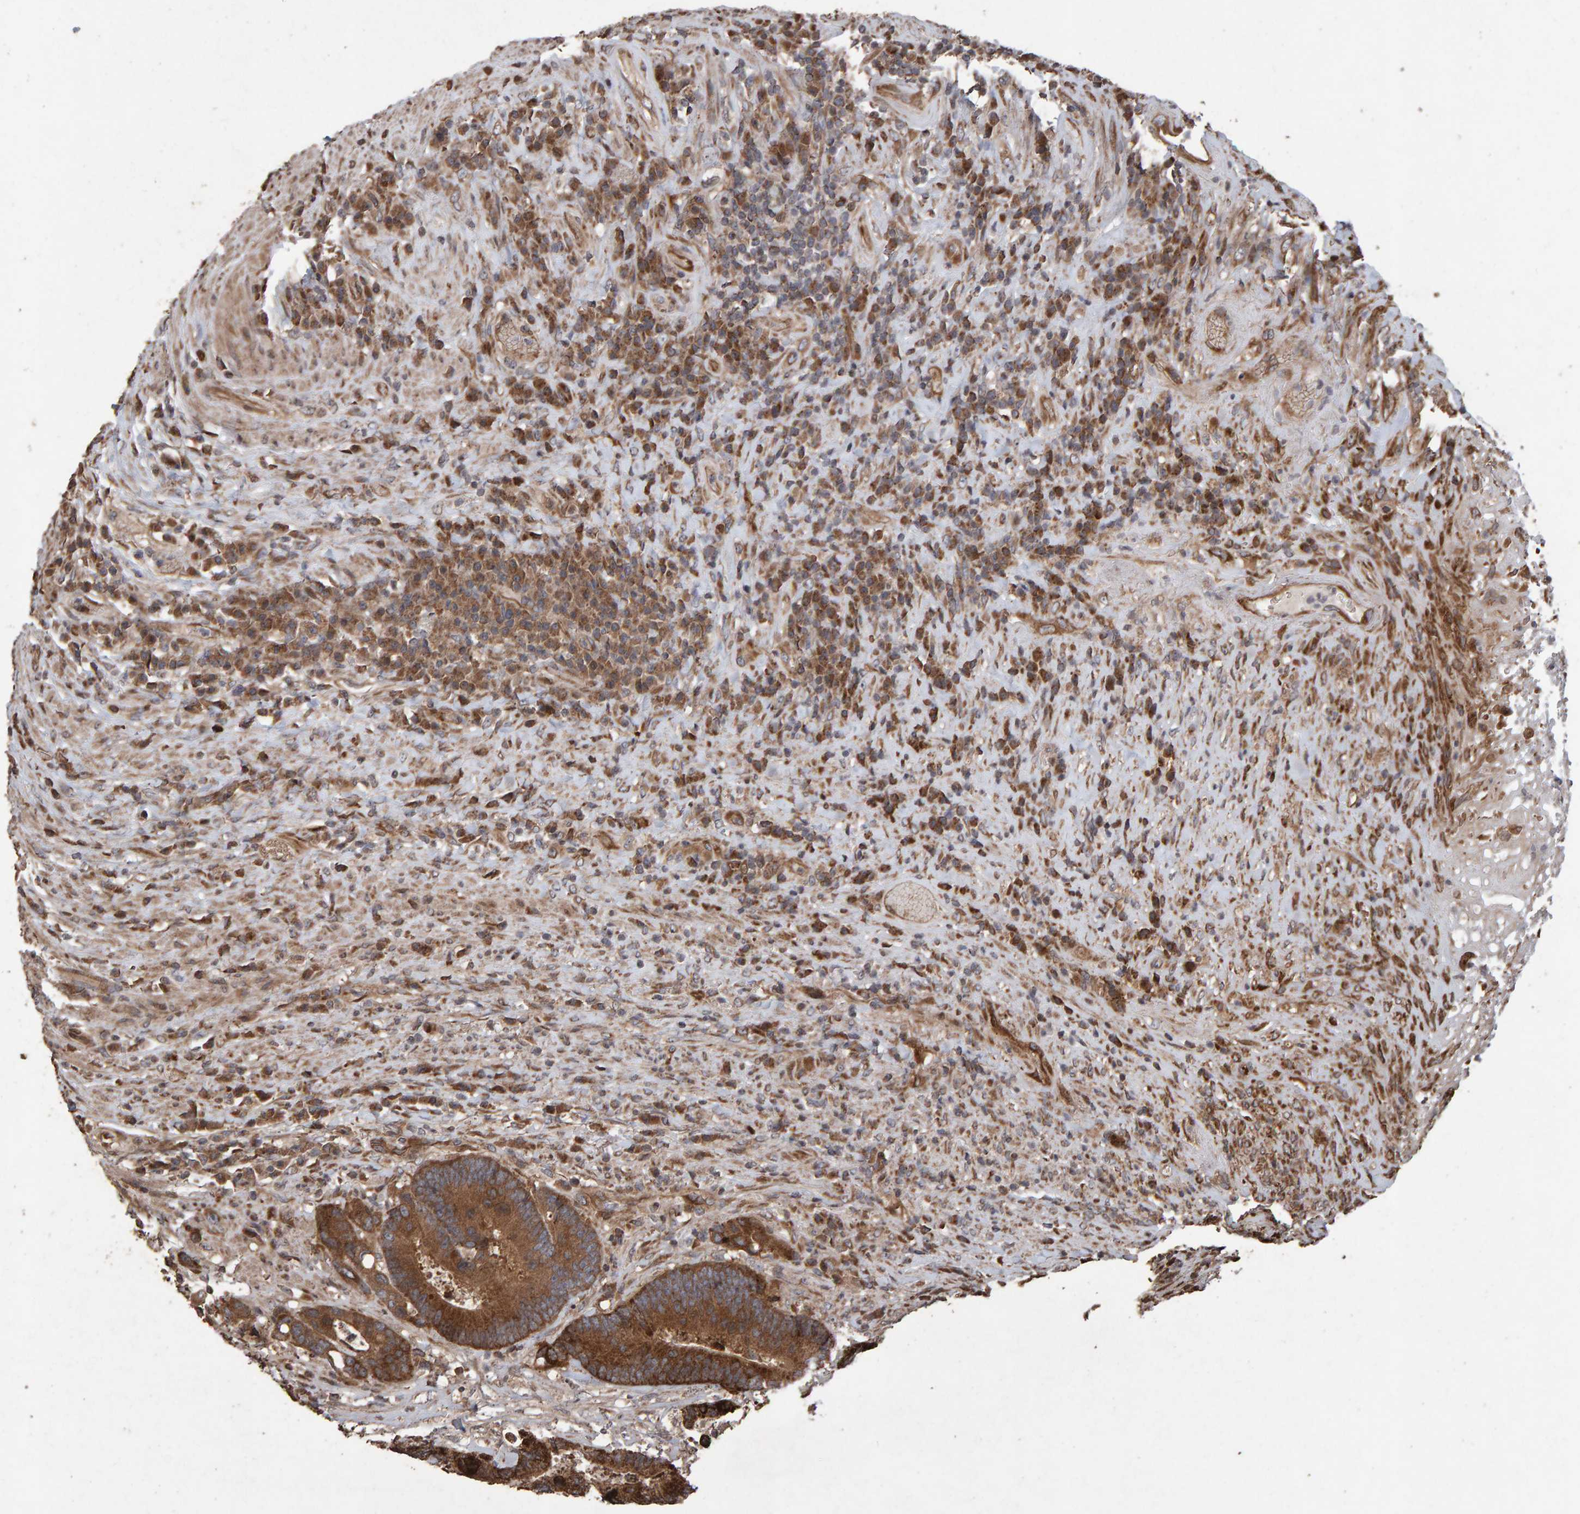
{"staining": {"intensity": "strong", "quantity": ">75%", "location": "cytoplasmic/membranous"}, "tissue": "colorectal cancer", "cell_type": "Tumor cells", "image_type": "cancer", "snomed": [{"axis": "morphology", "description": "Adenocarcinoma, NOS"}, {"axis": "topography", "description": "Rectum"}], "caption": "Adenocarcinoma (colorectal) stained for a protein demonstrates strong cytoplasmic/membranous positivity in tumor cells. The staining is performed using DAB (3,3'-diaminobenzidine) brown chromogen to label protein expression. The nuclei are counter-stained blue using hematoxylin.", "gene": "OSBP2", "patient": {"sex": "female", "age": 89}}